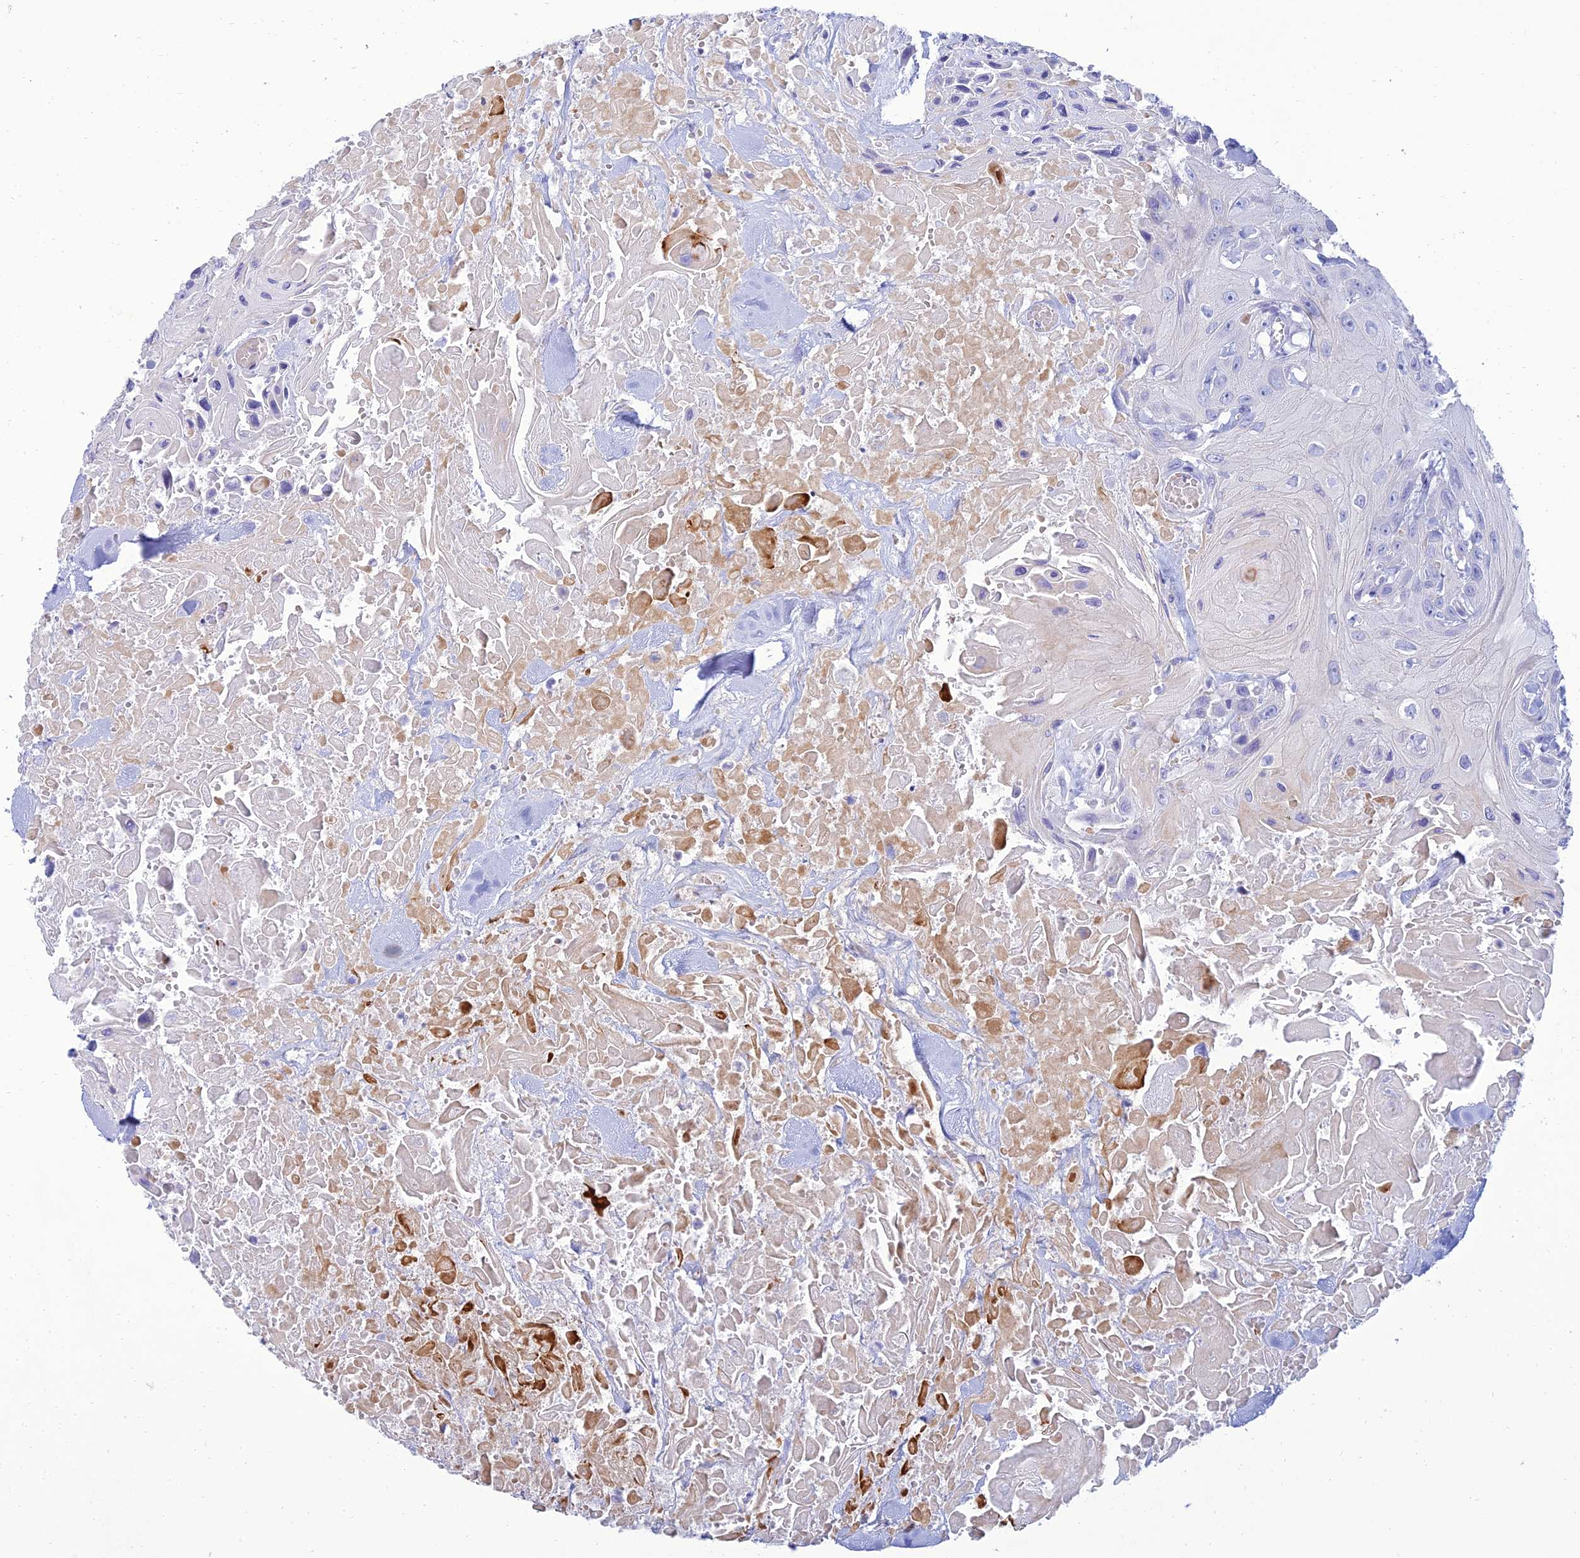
{"staining": {"intensity": "negative", "quantity": "none", "location": "none"}, "tissue": "head and neck cancer", "cell_type": "Tumor cells", "image_type": "cancer", "snomed": [{"axis": "morphology", "description": "Squamous cell carcinoma, NOS"}, {"axis": "topography", "description": "Head-Neck"}], "caption": "Protein analysis of squamous cell carcinoma (head and neck) shows no significant expression in tumor cells.", "gene": "MAL2", "patient": {"sex": "male", "age": 81}}